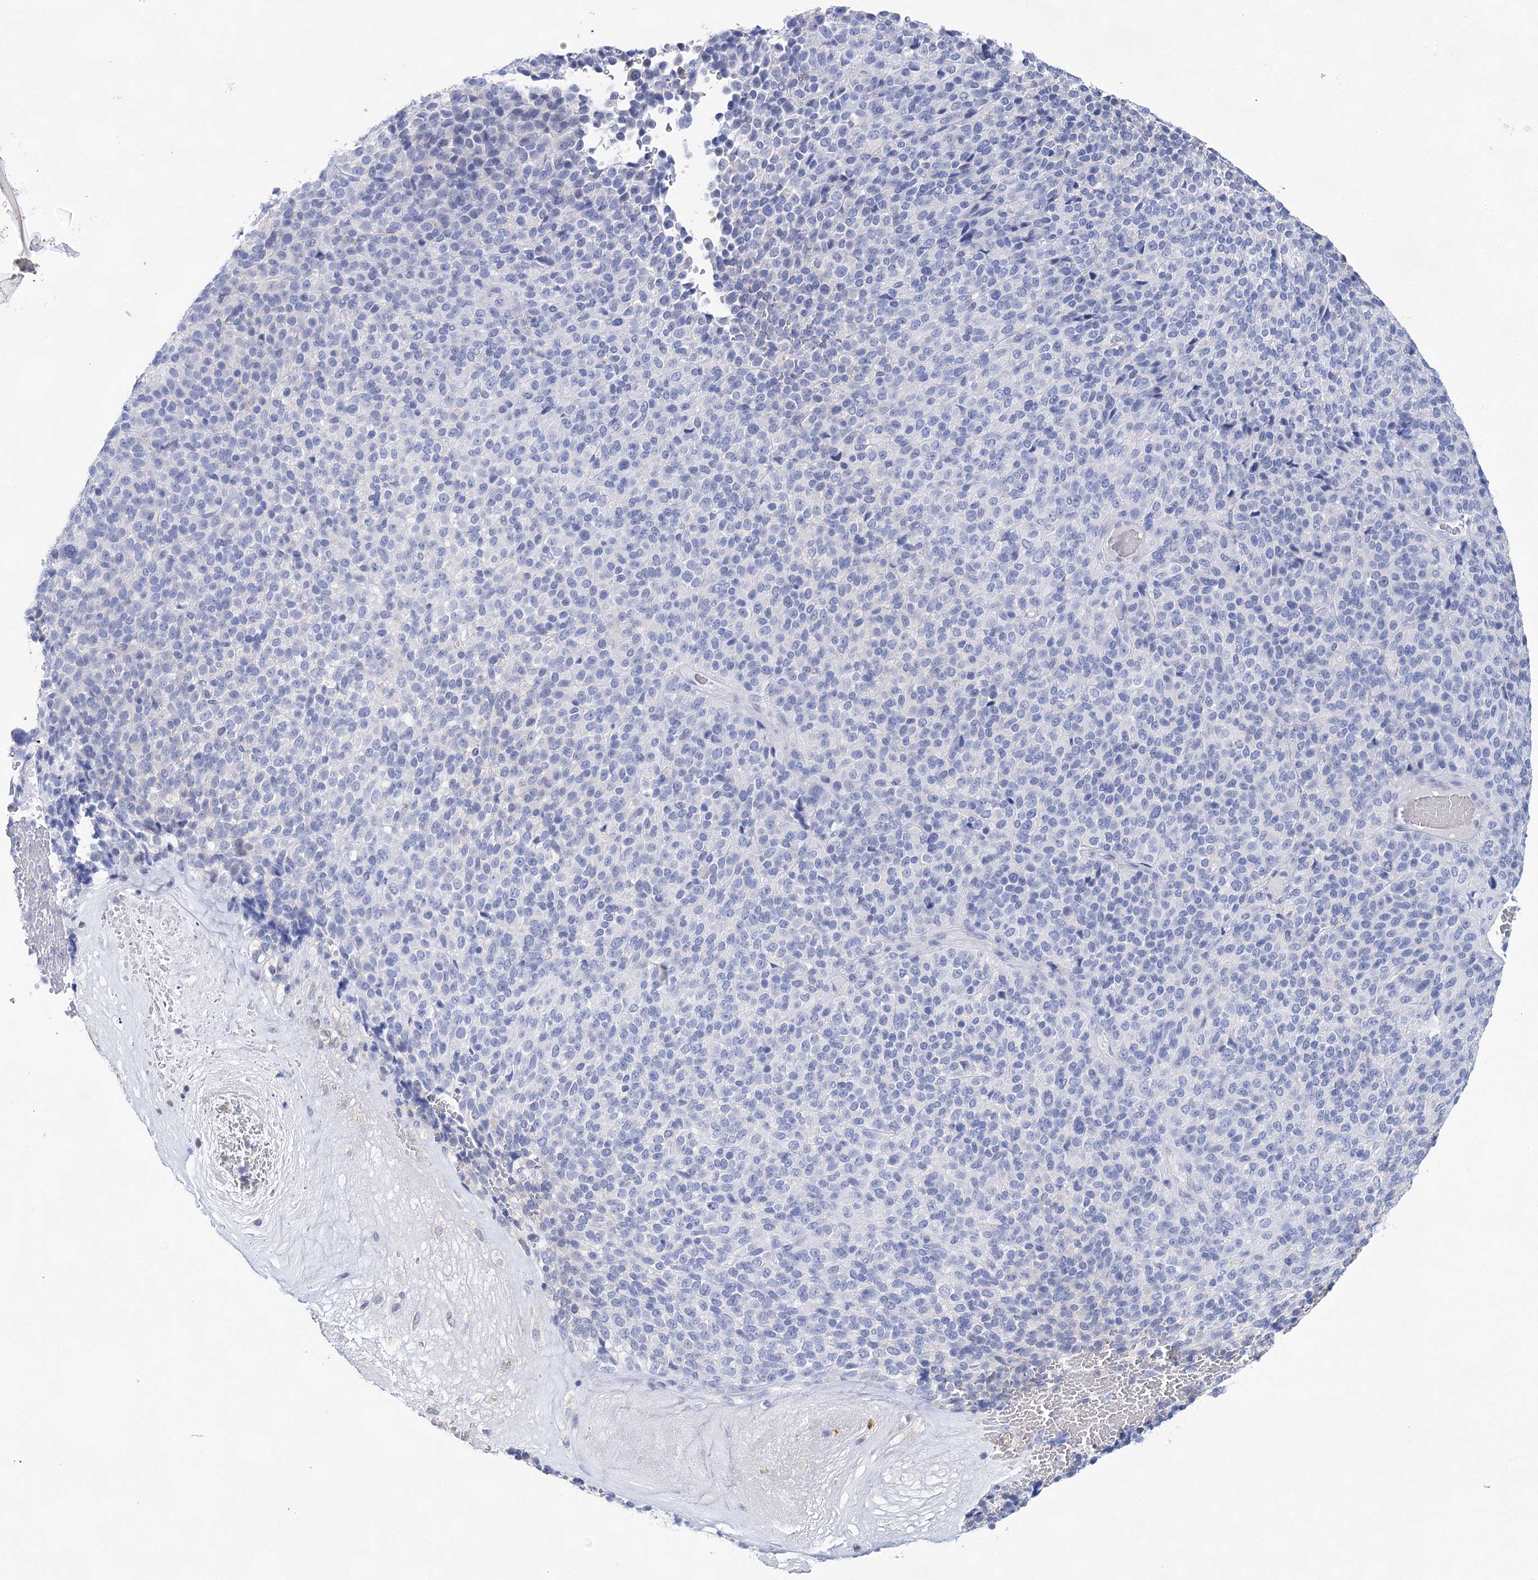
{"staining": {"intensity": "negative", "quantity": "none", "location": "none"}, "tissue": "melanoma", "cell_type": "Tumor cells", "image_type": "cancer", "snomed": [{"axis": "morphology", "description": "Malignant melanoma, Metastatic site"}, {"axis": "topography", "description": "Brain"}], "caption": "The IHC histopathology image has no significant staining in tumor cells of malignant melanoma (metastatic site) tissue.", "gene": "LALBA", "patient": {"sex": "female", "age": 56}}